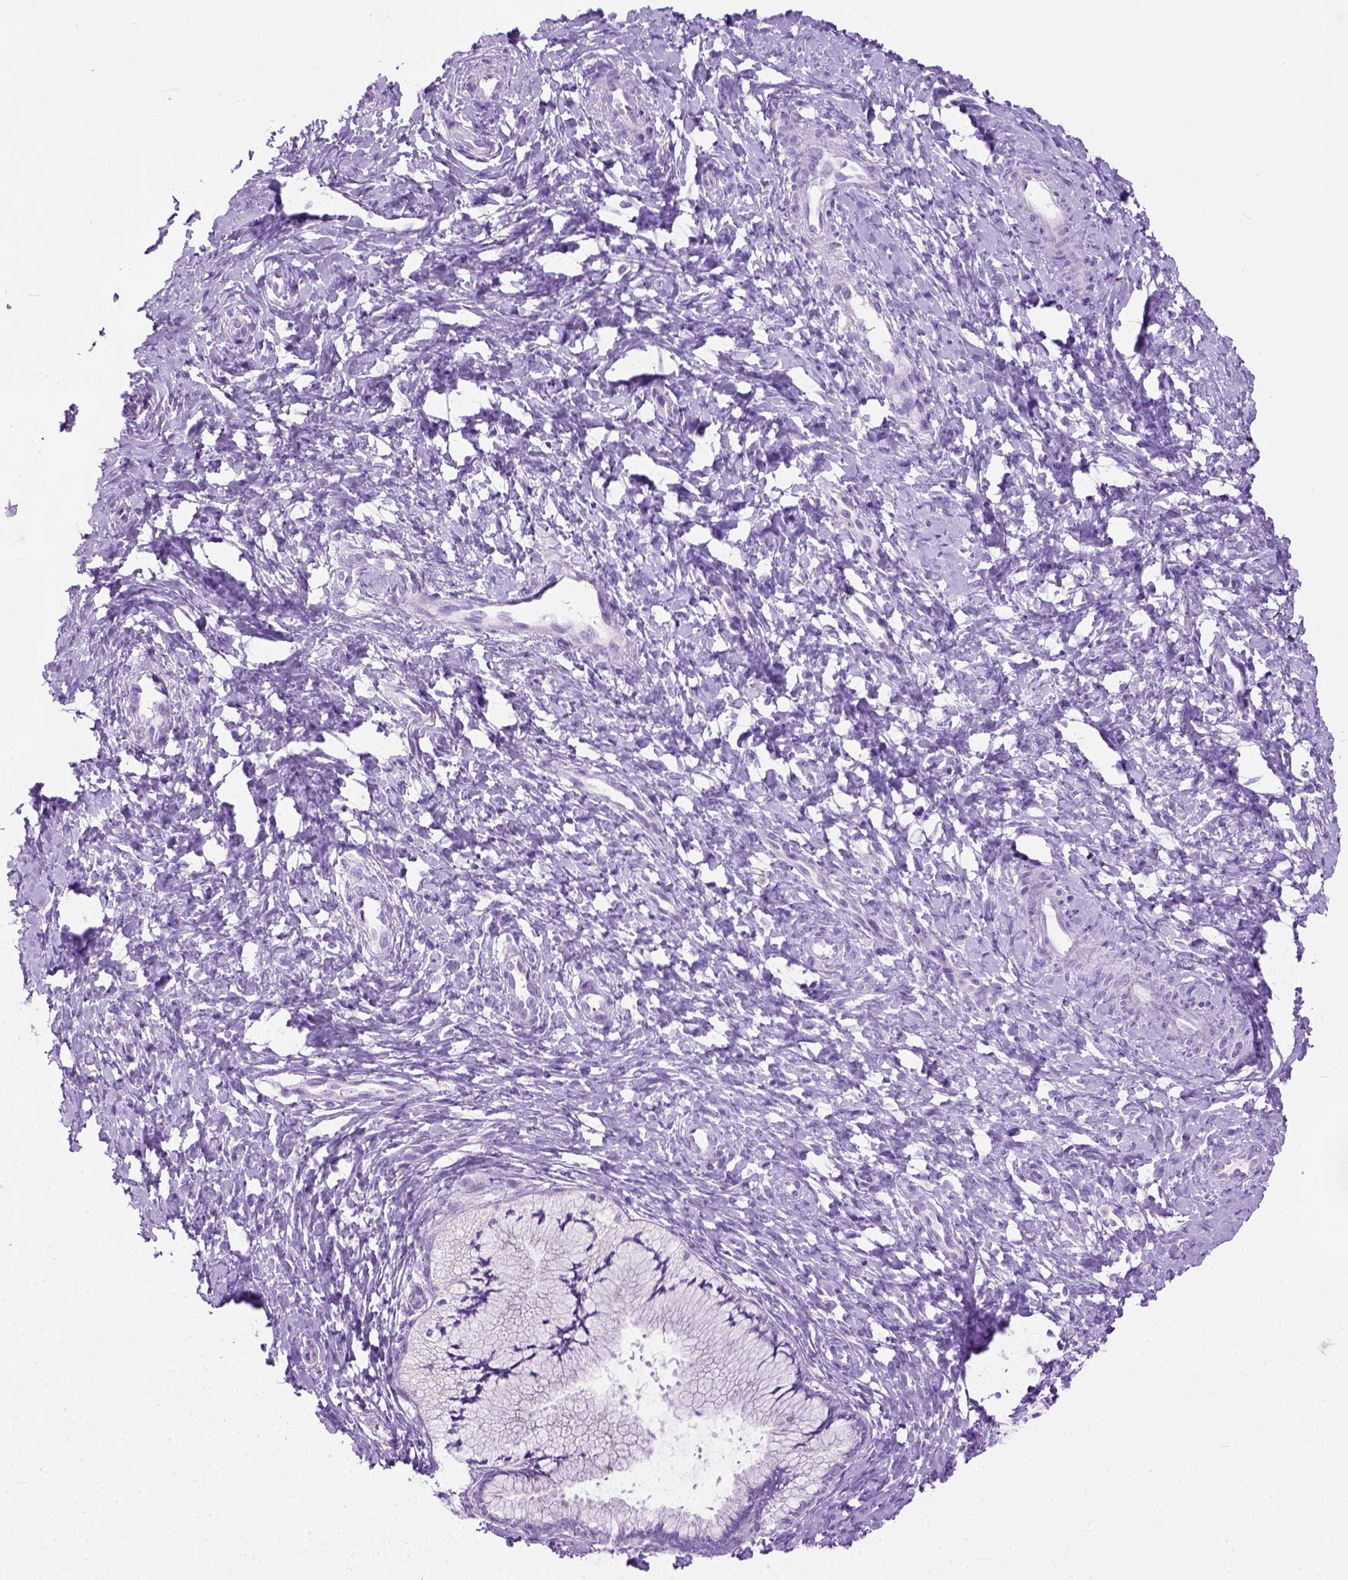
{"staining": {"intensity": "negative", "quantity": "none", "location": "none"}, "tissue": "cervix", "cell_type": "Glandular cells", "image_type": "normal", "snomed": [{"axis": "morphology", "description": "Normal tissue, NOS"}, {"axis": "topography", "description": "Cervix"}], "caption": "Image shows no protein positivity in glandular cells of unremarkable cervix.", "gene": "ODAD3", "patient": {"sex": "female", "age": 37}}